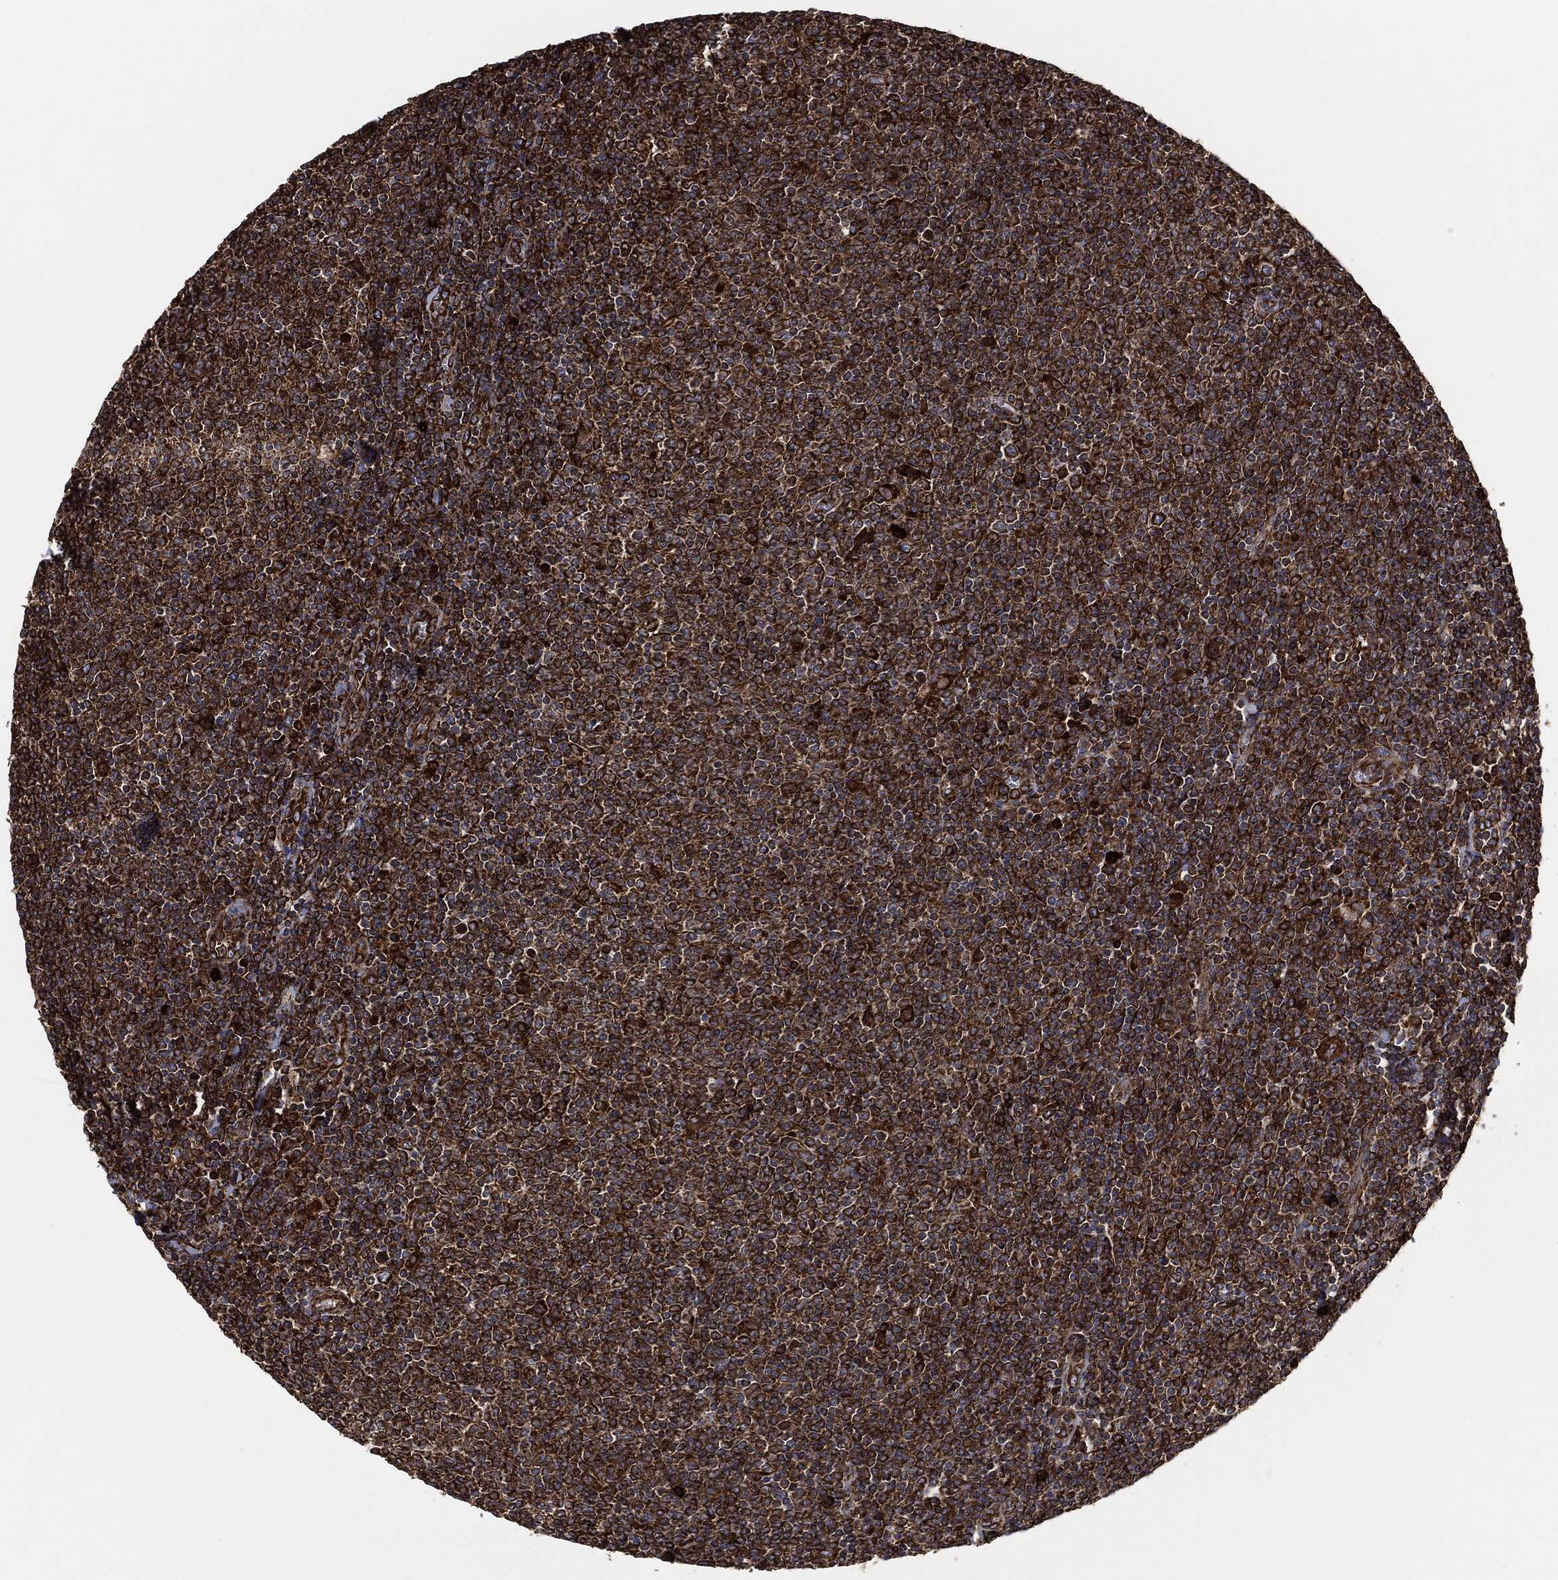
{"staining": {"intensity": "strong", "quantity": ">75%", "location": "cytoplasmic/membranous"}, "tissue": "lymphoma", "cell_type": "Tumor cells", "image_type": "cancer", "snomed": [{"axis": "morphology", "description": "Malignant lymphoma, non-Hodgkin's type, Low grade"}, {"axis": "topography", "description": "Lymph node"}], "caption": "Immunohistochemical staining of human low-grade malignant lymphoma, non-Hodgkin's type reveals strong cytoplasmic/membranous protein staining in about >75% of tumor cells.", "gene": "AMFR", "patient": {"sex": "male", "age": 52}}